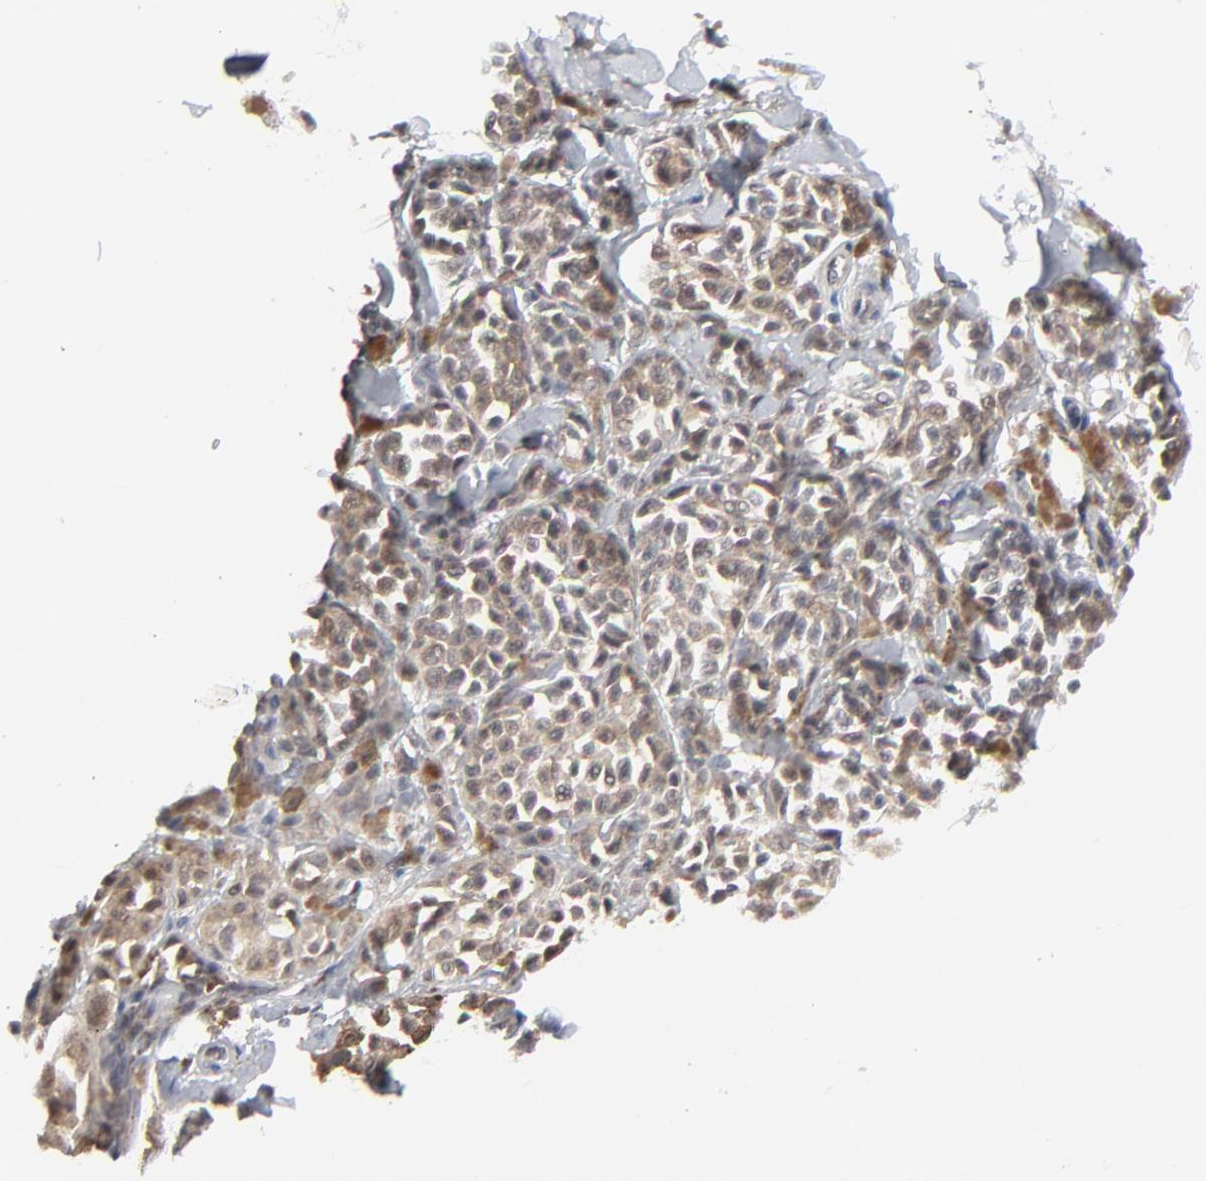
{"staining": {"intensity": "weak", "quantity": ">75%", "location": "cytoplasmic/membranous"}, "tissue": "melanoma", "cell_type": "Tumor cells", "image_type": "cancer", "snomed": [{"axis": "morphology", "description": "Malignant melanoma, NOS"}, {"axis": "topography", "description": "Skin"}], "caption": "A photomicrograph of human malignant melanoma stained for a protein exhibits weak cytoplasmic/membranous brown staining in tumor cells. Nuclei are stained in blue.", "gene": "RPS6KB1", "patient": {"sex": "female", "age": 38}}